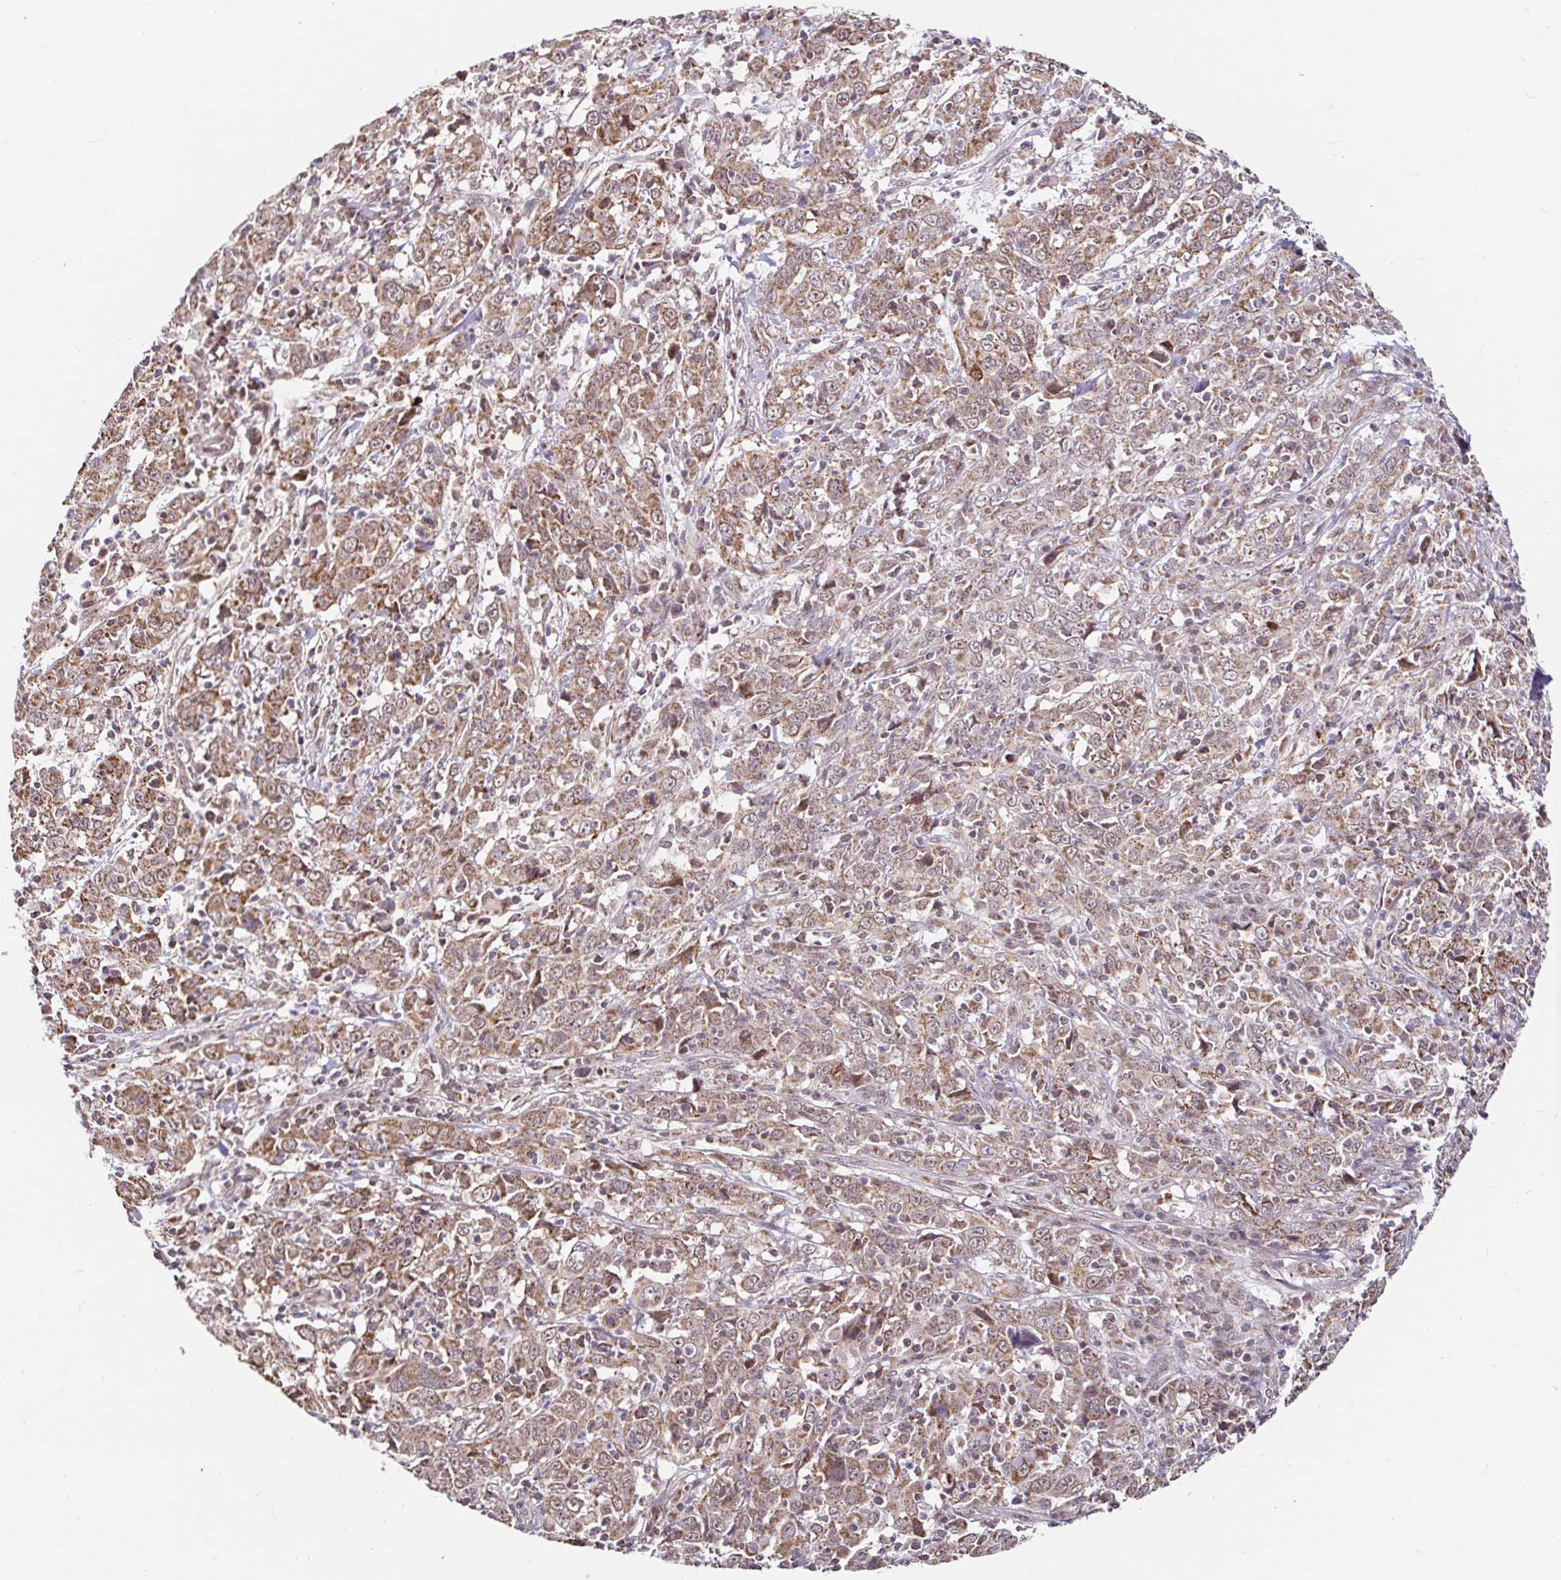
{"staining": {"intensity": "moderate", "quantity": ">75%", "location": "cytoplasmic/membranous"}, "tissue": "cervical cancer", "cell_type": "Tumor cells", "image_type": "cancer", "snomed": [{"axis": "morphology", "description": "Squamous cell carcinoma, NOS"}, {"axis": "topography", "description": "Cervix"}], "caption": "Tumor cells exhibit moderate cytoplasmic/membranous staining in approximately >75% of cells in squamous cell carcinoma (cervical). Using DAB (brown) and hematoxylin (blue) stains, captured at high magnification using brightfield microscopy.", "gene": "TIMM50", "patient": {"sex": "female", "age": 46}}